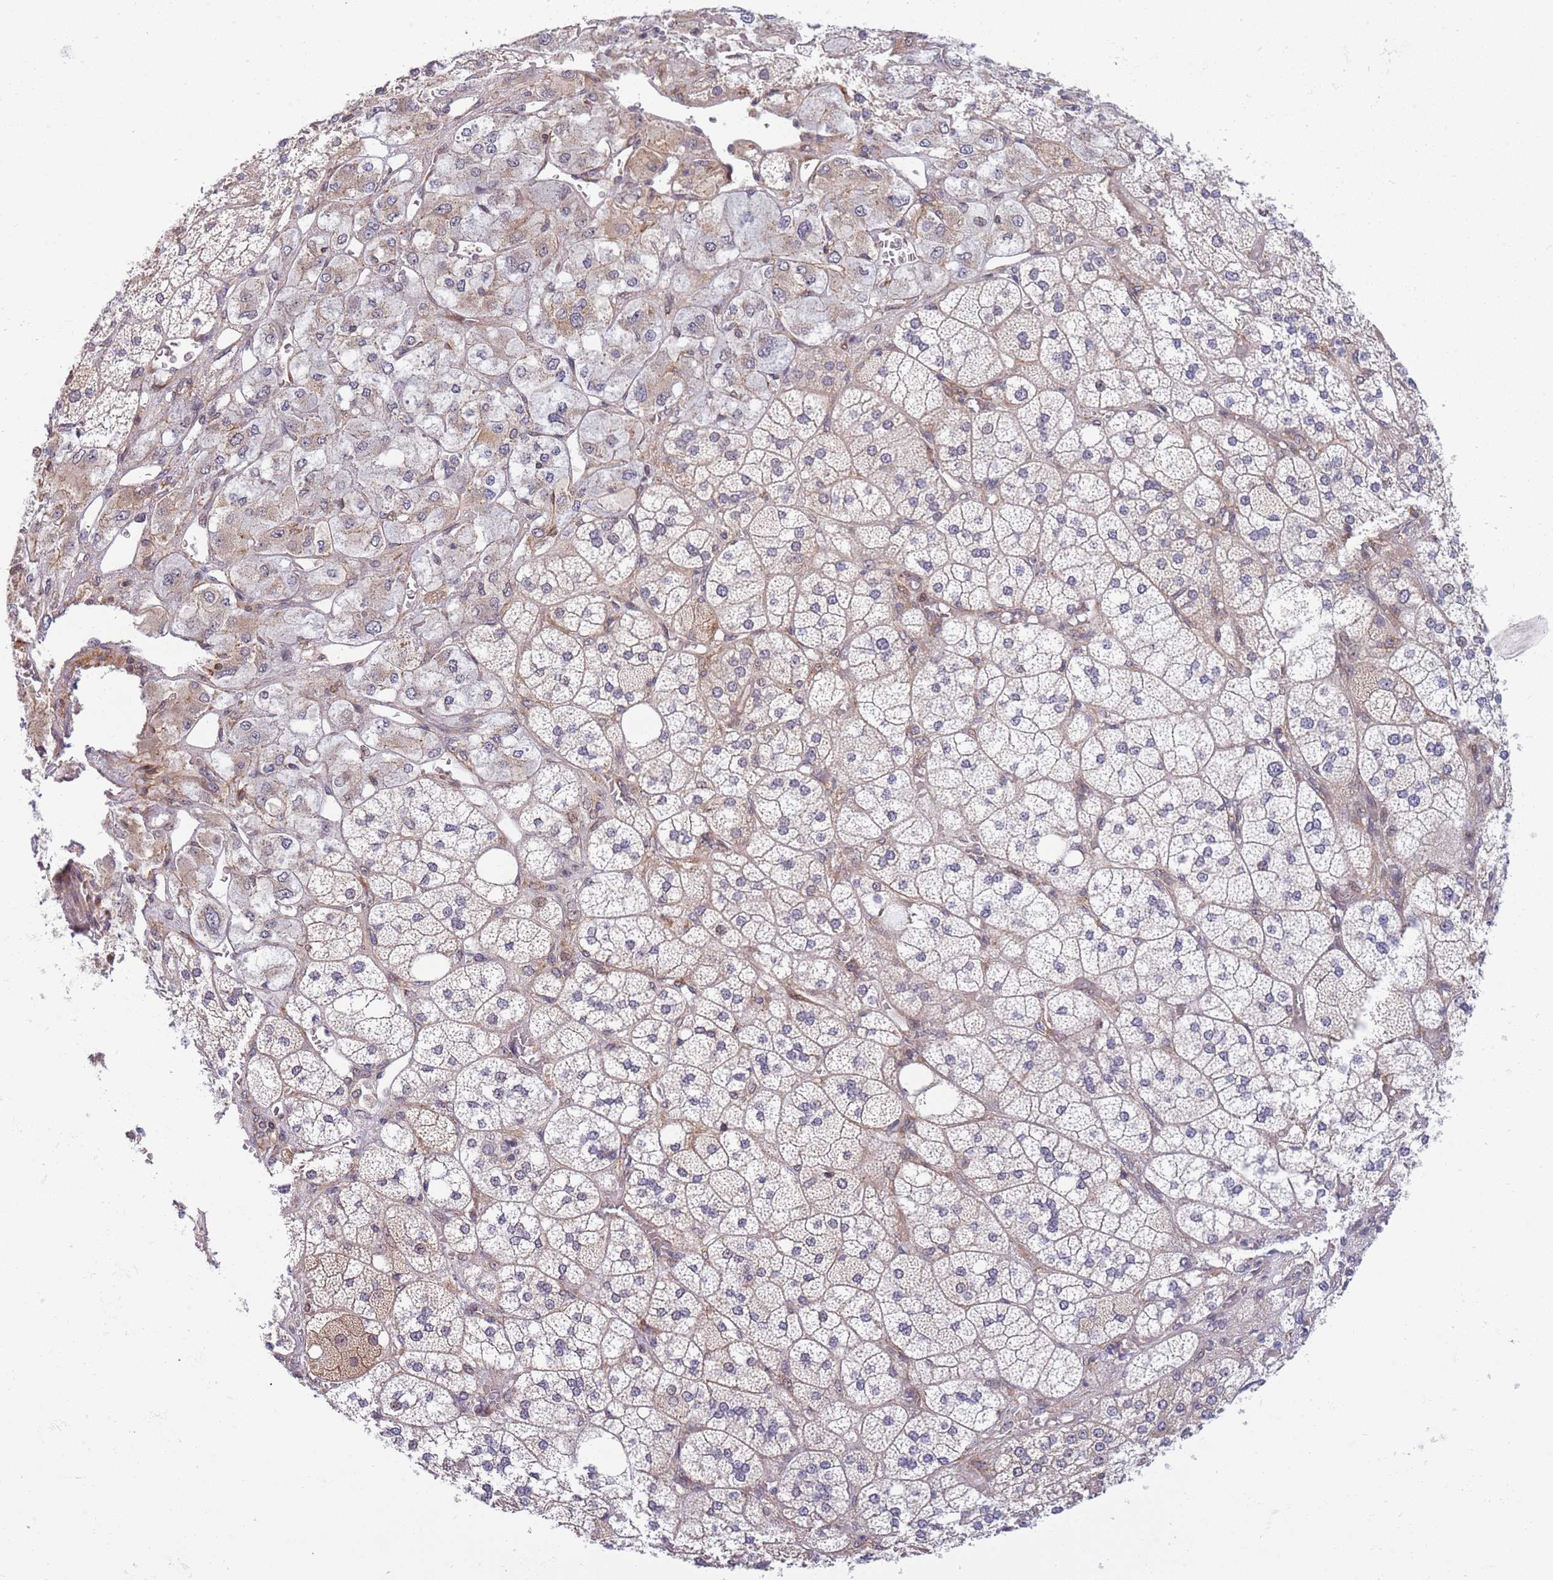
{"staining": {"intensity": "weak", "quantity": "25%-75%", "location": "cytoplasmic/membranous"}, "tissue": "adrenal gland", "cell_type": "Glandular cells", "image_type": "normal", "snomed": [{"axis": "morphology", "description": "Normal tissue, NOS"}, {"axis": "topography", "description": "Adrenal gland"}], "caption": "Immunohistochemical staining of normal human adrenal gland demonstrates low levels of weak cytoplasmic/membranous expression in approximately 25%-75% of glandular cells. The protein of interest is stained brown, and the nuclei are stained in blue (DAB IHC with brightfield microscopy, high magnification).", "gene": "TBX10", "patient": {"sex": "male", "age": 61}}